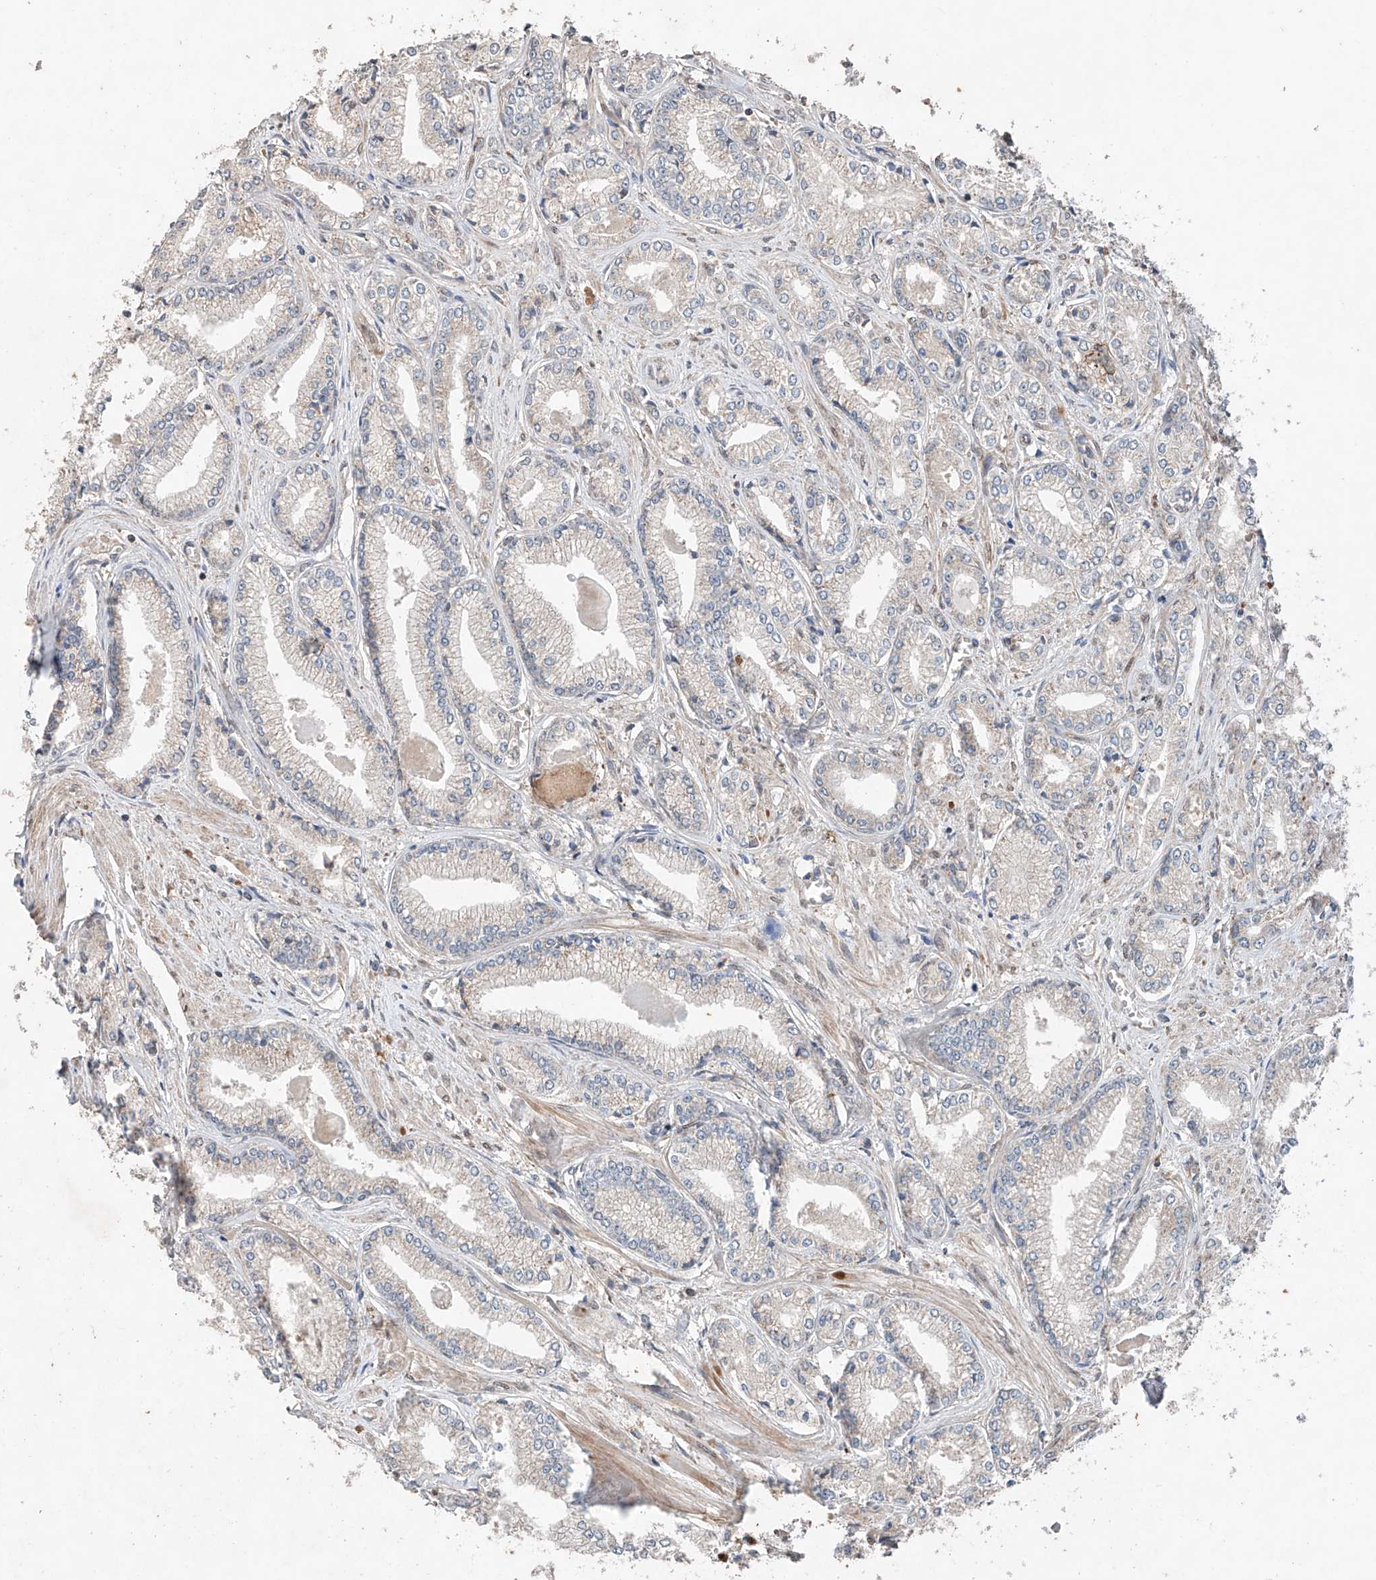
{"staining": {"intensity": "negative", "quantity": "none", "location": "none"}, "tissue": "prostate cancer", "cell_type": "Tumor cells", "image_type": "cancer", "snomed": [{"axis": "morphology", "description": "Adenocarcinoma, Low grade"}, {"axis": "topography", "description": "Prostate"}], "caption": "IHC image of neoplastic tissue: prostate cancer stained with DAB exhibits no significant protein positivity in tumor cells.", "gene": "AP4B1", "patient": {"sex": "male", "age": 60}}